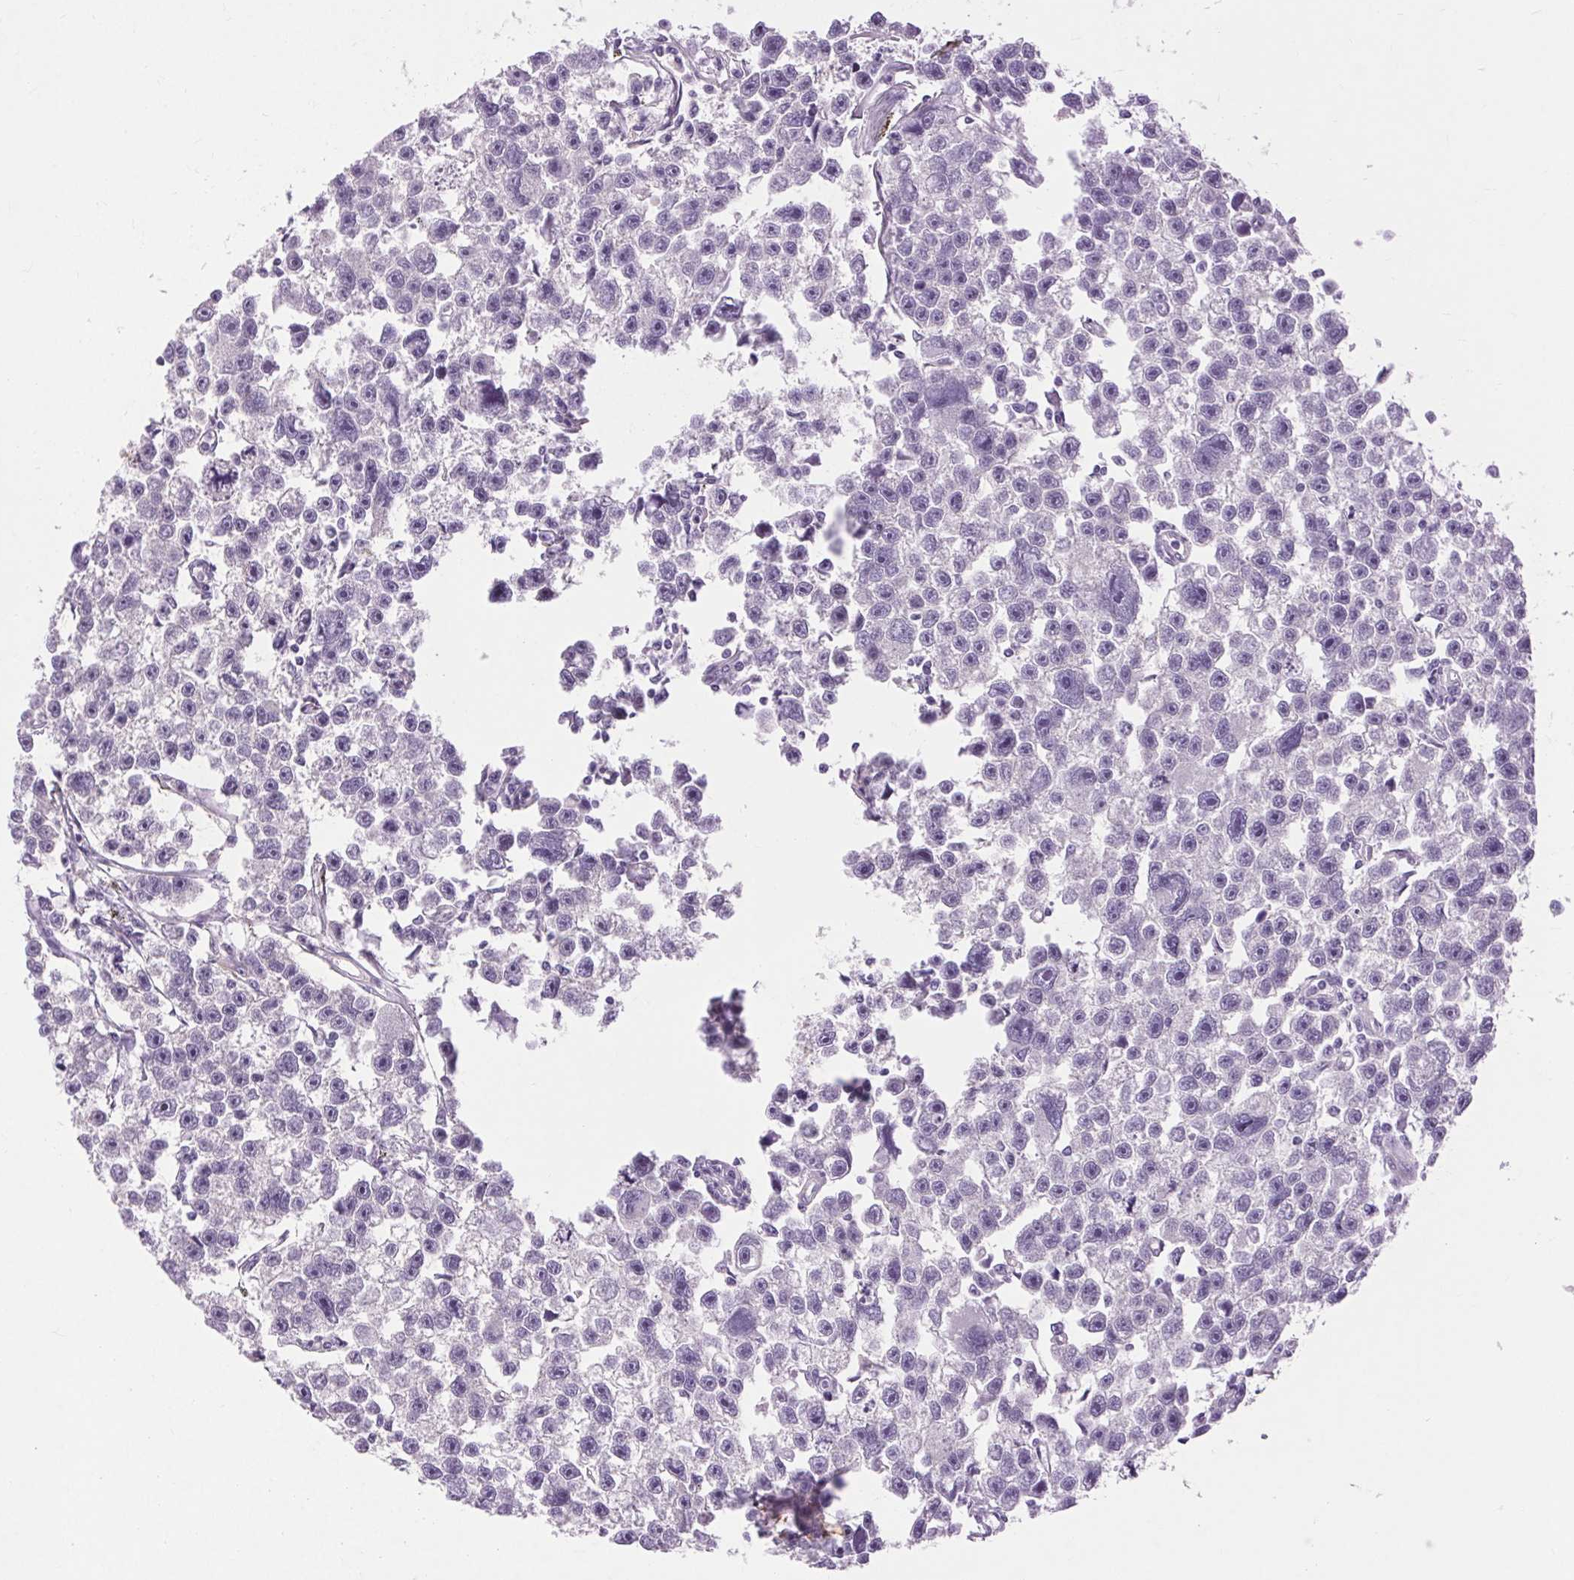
{"staining": {"intensity": "negative", "quantity": "none", "location": "none"}, "tissue": "testis cancer", "cell_type": "Tumor cells", "image_type": "cancer", "snomed": [{"axis": "morphology", "description": "Seminoma, NOS"}, {"axis": "topography", "description": "Testis"}], "caption": "Immunohistochemistry micrograph of neoplastic tissue: human seminoma (testis) stained with DAB shows no significant protein expression in tumor cells.", "gene": "SOWAHC", "patient": {"sex": "male", "age": 26}}